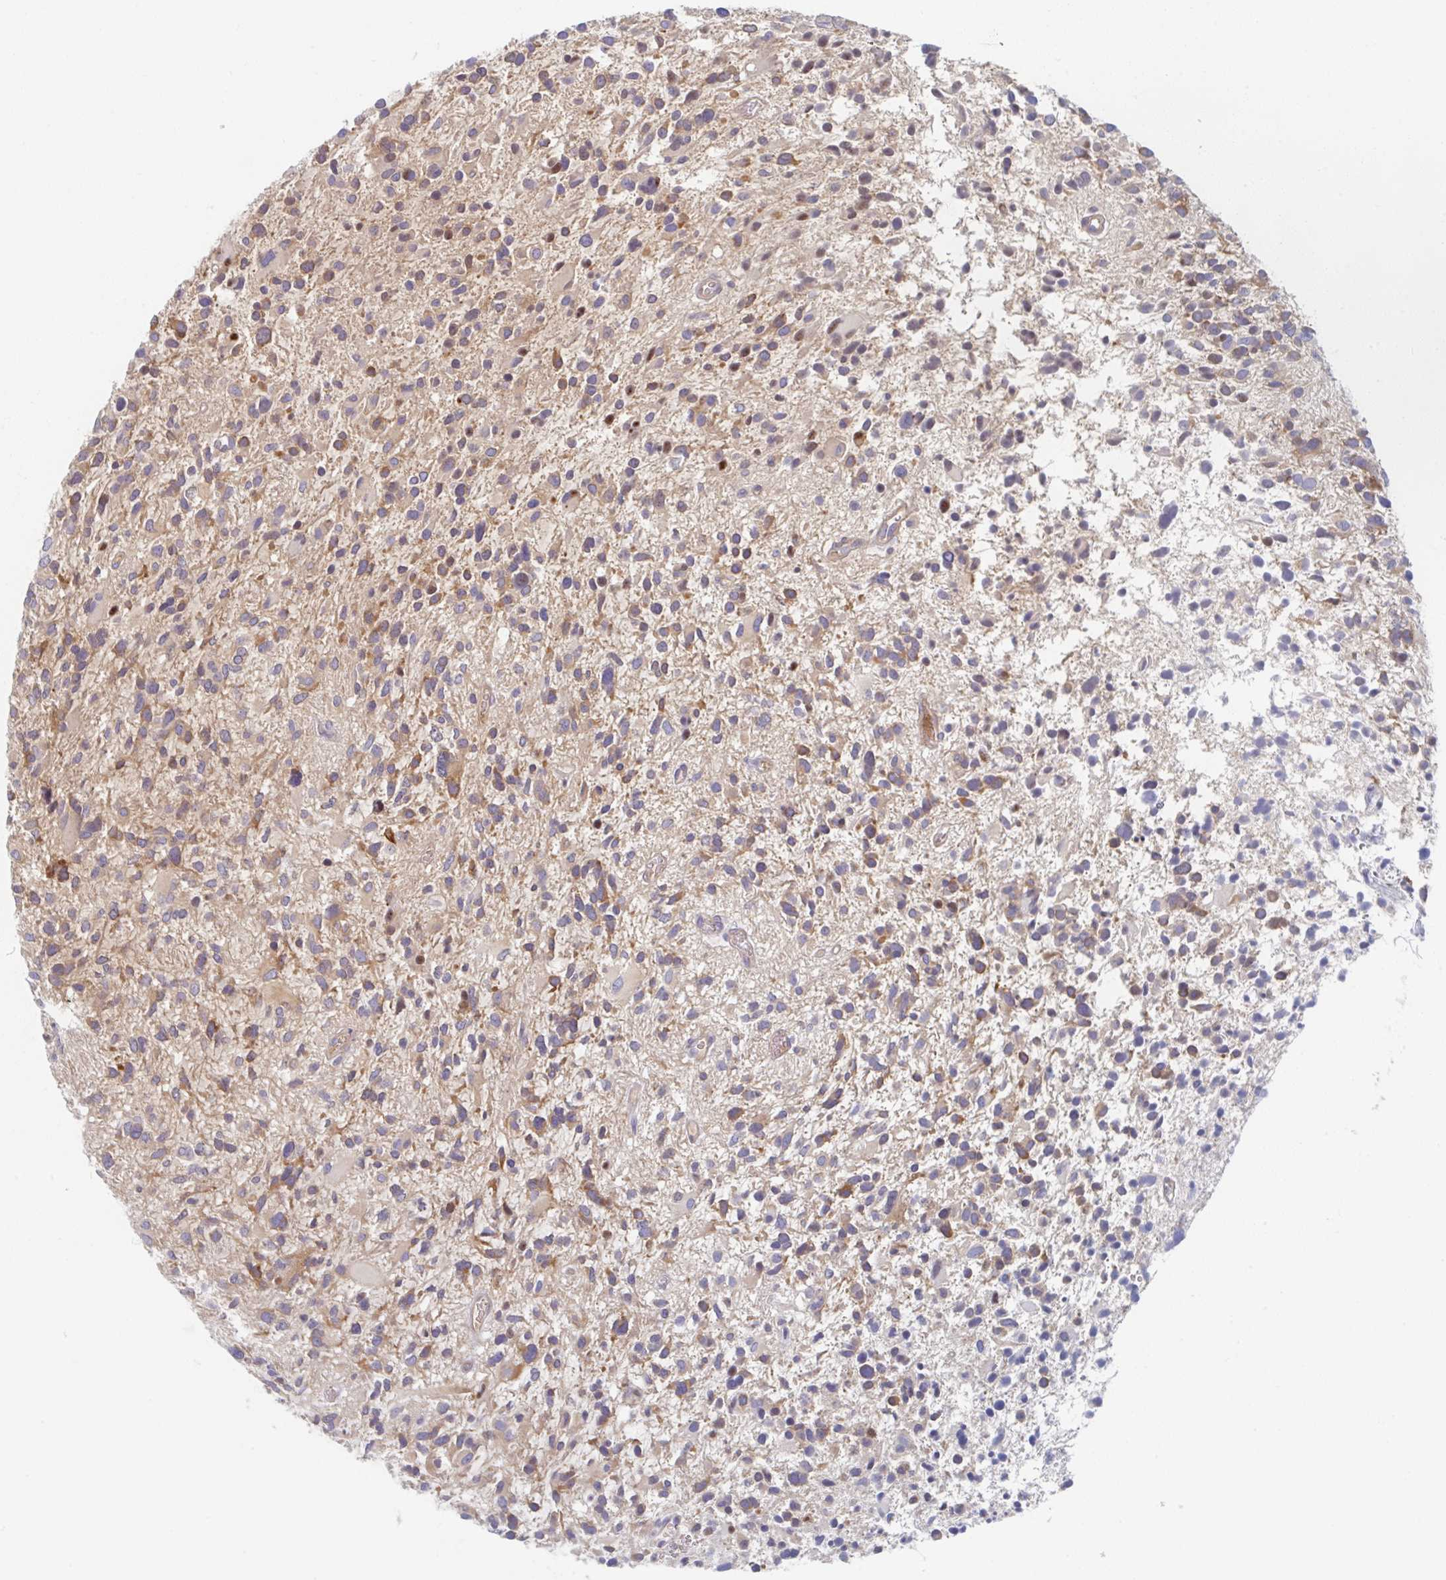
{"staining": {"intensity": "moderate", "quantity": ">75%", "location": "cytoplasmic/membranous"}, "tissue": "glioma", "cell_type": "Tumor cells", "image_type": "cancer", "snomed": [{"axis": "morphology", "description": "Glioma, malignant, High grade"}, {"axis": "topography", "description": "Brain"}], "caption": "Immunohistochemistry image of neoplastic tissue: human glioma stained using immunohistochemistry exhibits medium levels of moderate protein expression localized specifically in the cytoplasmic/membranous of tumor cells, appearing as a cytoplasmic/membranous brown color.", "gene": "AMPD2", "patient": {"sex": "female", "age": 11}}